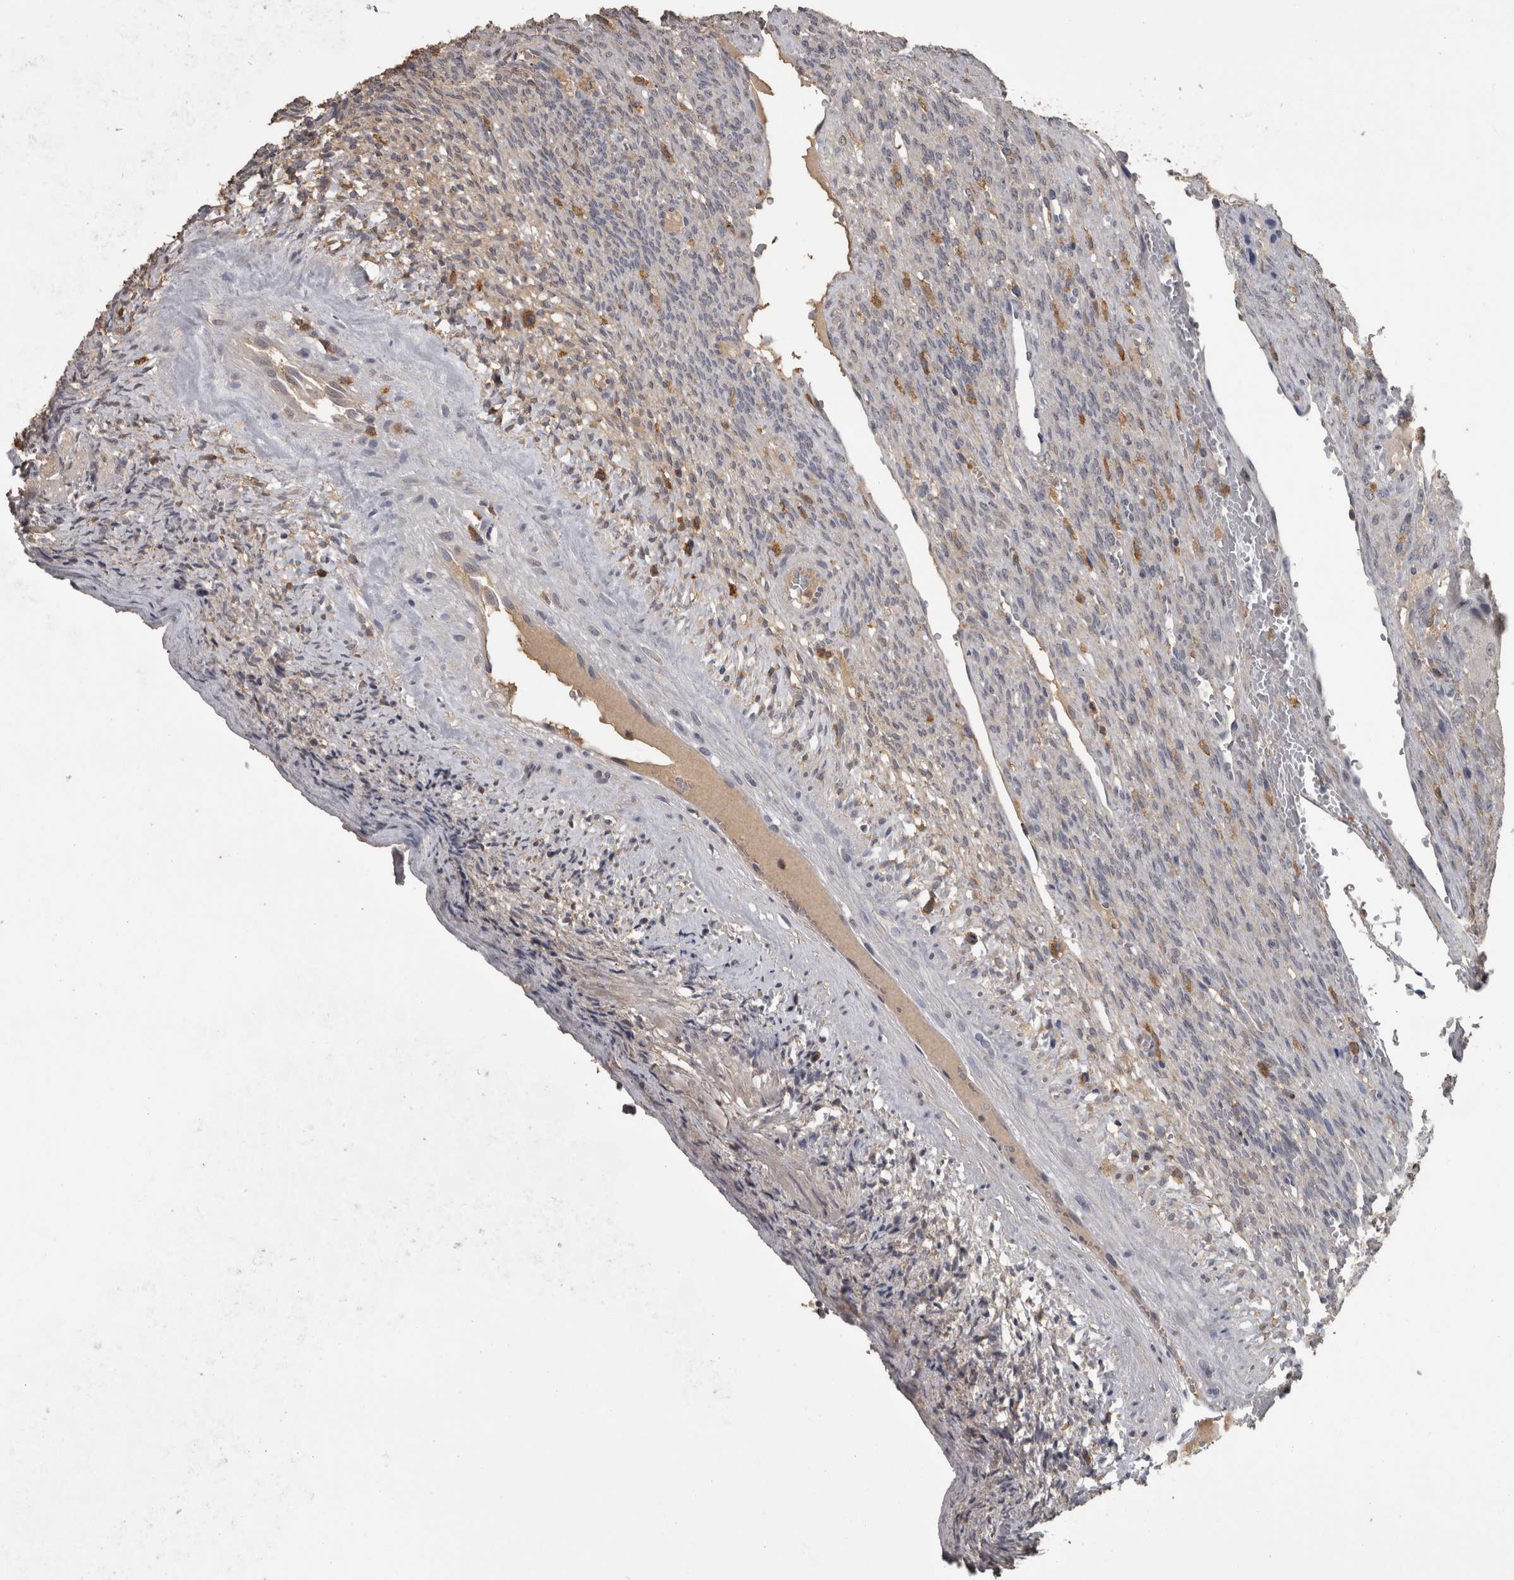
{"staining": {"intensity": "negative", "quantity": "none", "location": "none"}, "tissue": "ovary", "cell_type": "Ovarian stroma cells", "image_type": "normal", "snomed": [{"axis": "morphology", "description": "Normal tissue, NOS"}, {"axis": "topography", "description": "Ovary"}], "caption": "IHC photomicrograph of normal ovary: ovary stained with DAB demonstrates no significant protein positivity in ovarian stroma cells. (Brightfield microscopy of DAB immunohistochemistry at high magnification).", "gene": "PIK3AP1", "patient": {"sex": "female", "age": 34}}